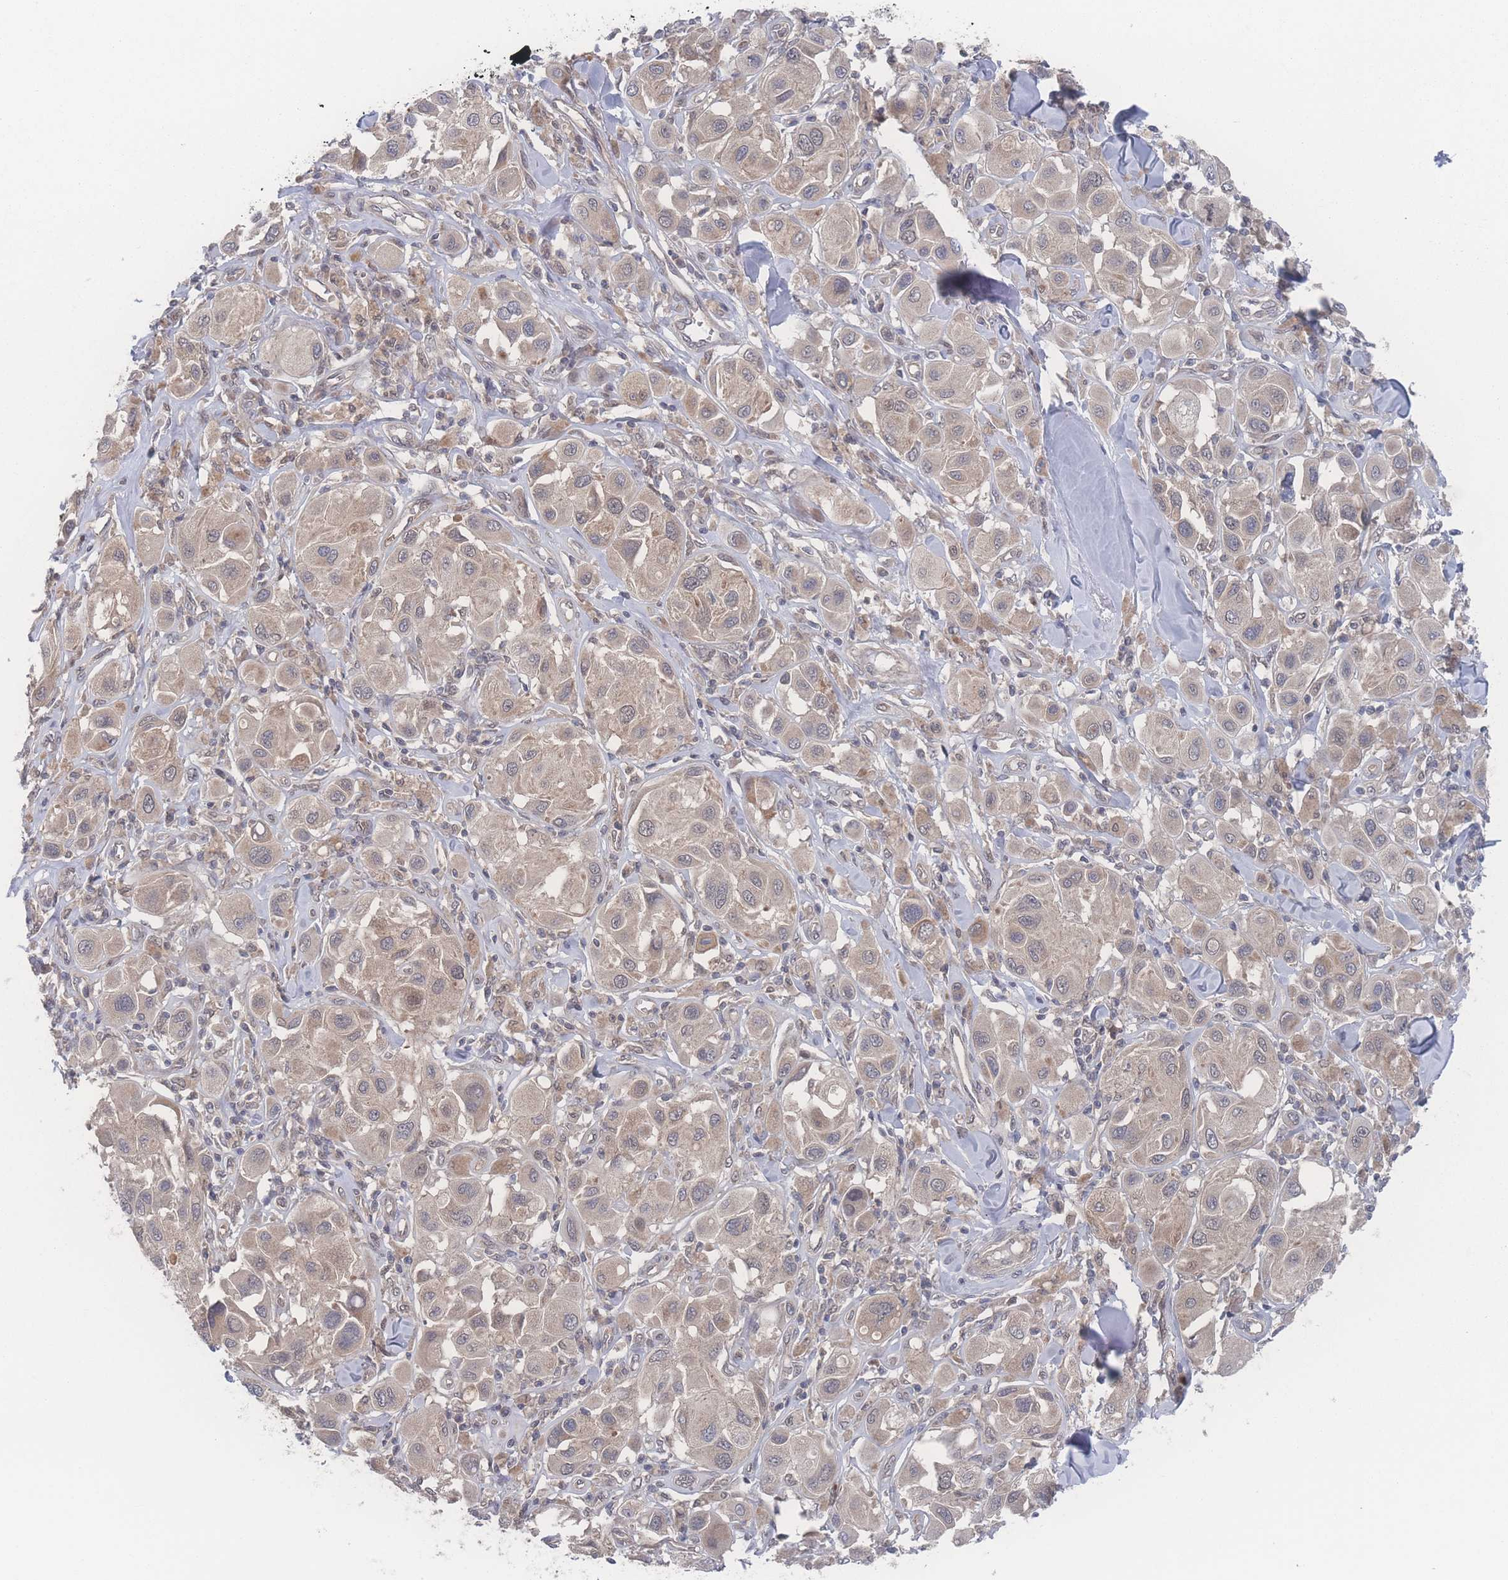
{"staining": {"intensity": "weak", "quantity": ">75%", "location": "cytoplasmic/membranous,nuclear"}, "tissue": "melanoma", "cell_type": "Tumor cells", "image_type": "cancer", "snomed": [{"axis": "morphology", "description": "Malignant melanoma, Metastatic site"}, {"axis": "topography", "description": "Skin"}], "caption": "Protein staining shows weak cytoplasmic/membranous and nuclear staining in approximately >75% of tumor cells in malignant melanoma (metastatic site).", "gene": "NBEAL1", "patient": {"sex": "male", "age": 41}}